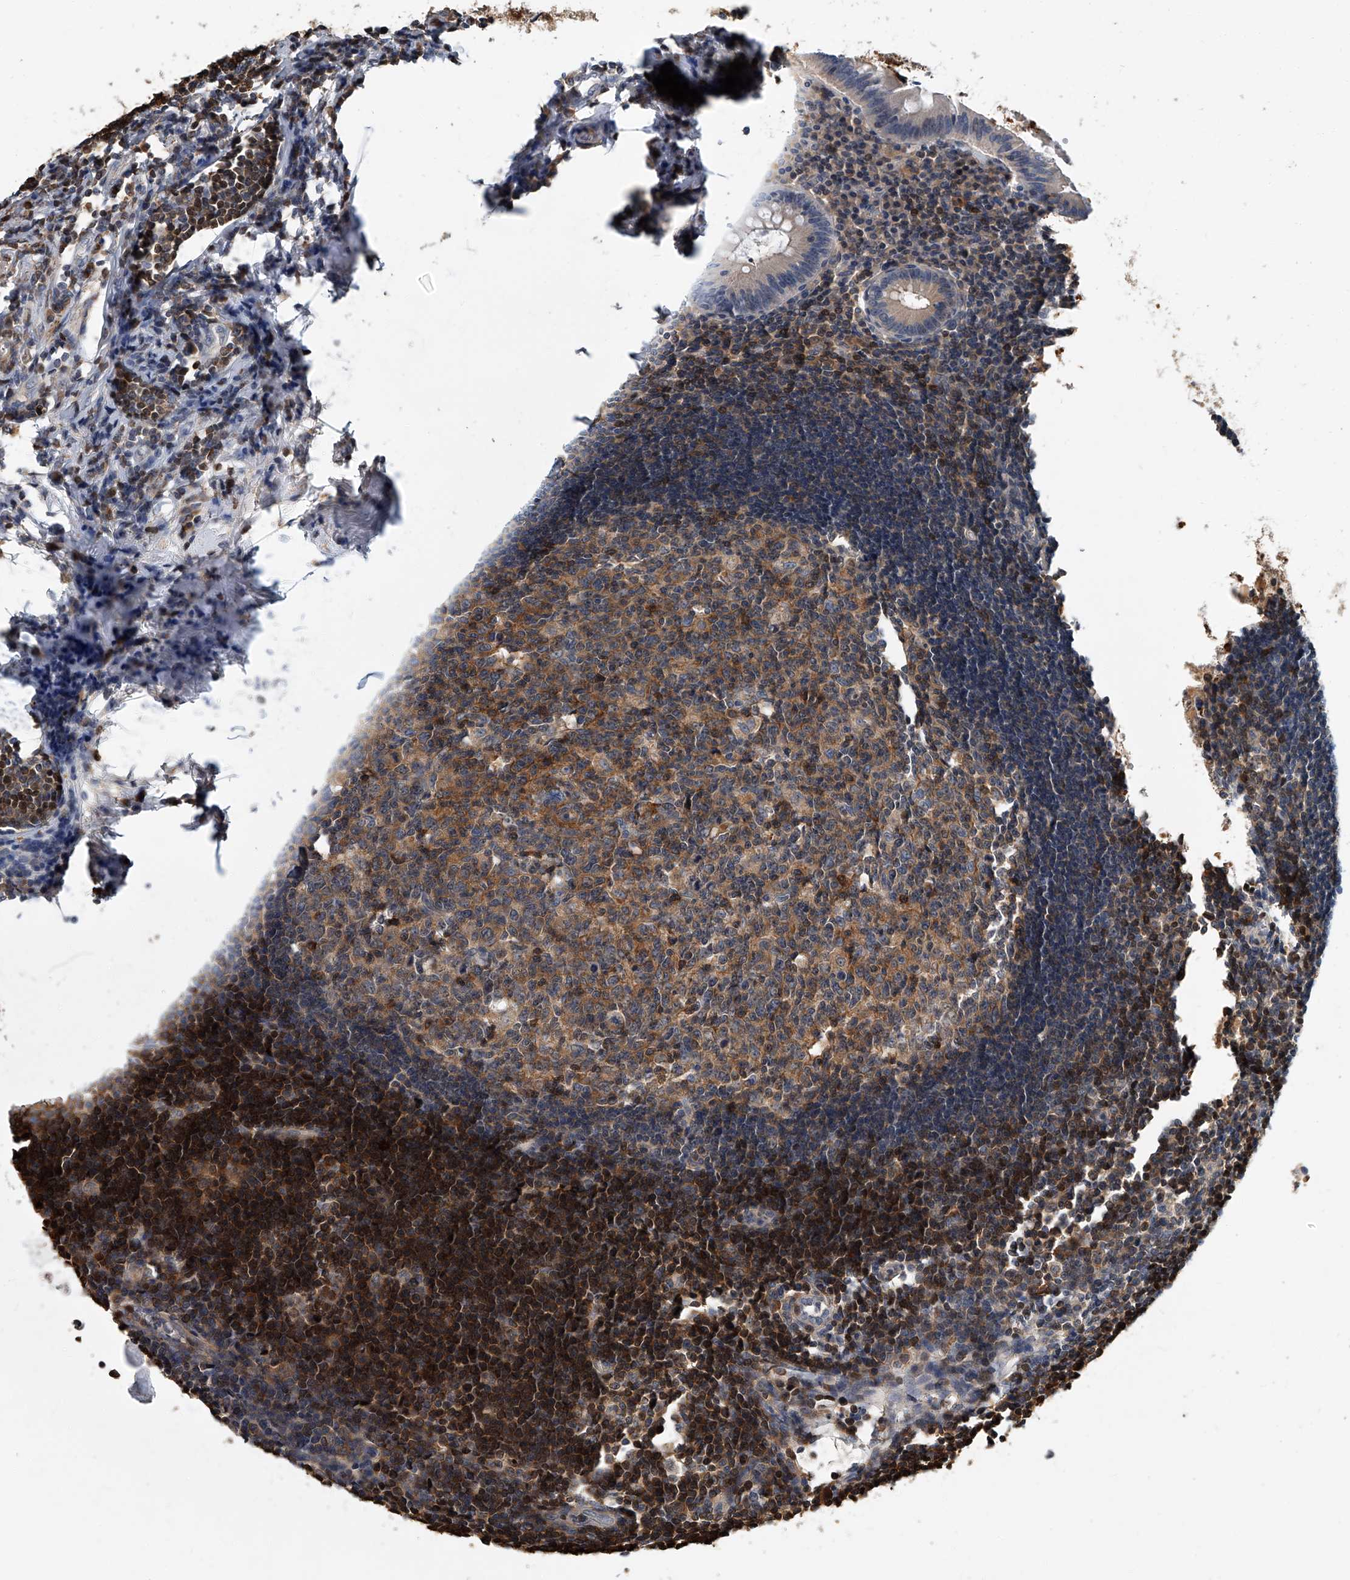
{"staining": {"intensity": "moderate", "quantity": "25%-75%", "location": "cytoplasmic/membranous"}, "tissue": "appendix", "cell_type": "Glandular cells", "image_type": "normal", "snomed": [{"axis": "morphology", "description": "Normal tissue, NOS"}, {"axis": "topography", "description": "Appendix"}], "caption": "Protein expression analysis of normal human appendix reveals moderate cytoplasmic/membranous staining in approximately 25%-75% of glandular cells. (DAB (3,3'-diaminobenzidine) IHC with brightfield microscopy, high magnification).", "gene": "CD200", "patient": {"sex": "female", "age": 54}}